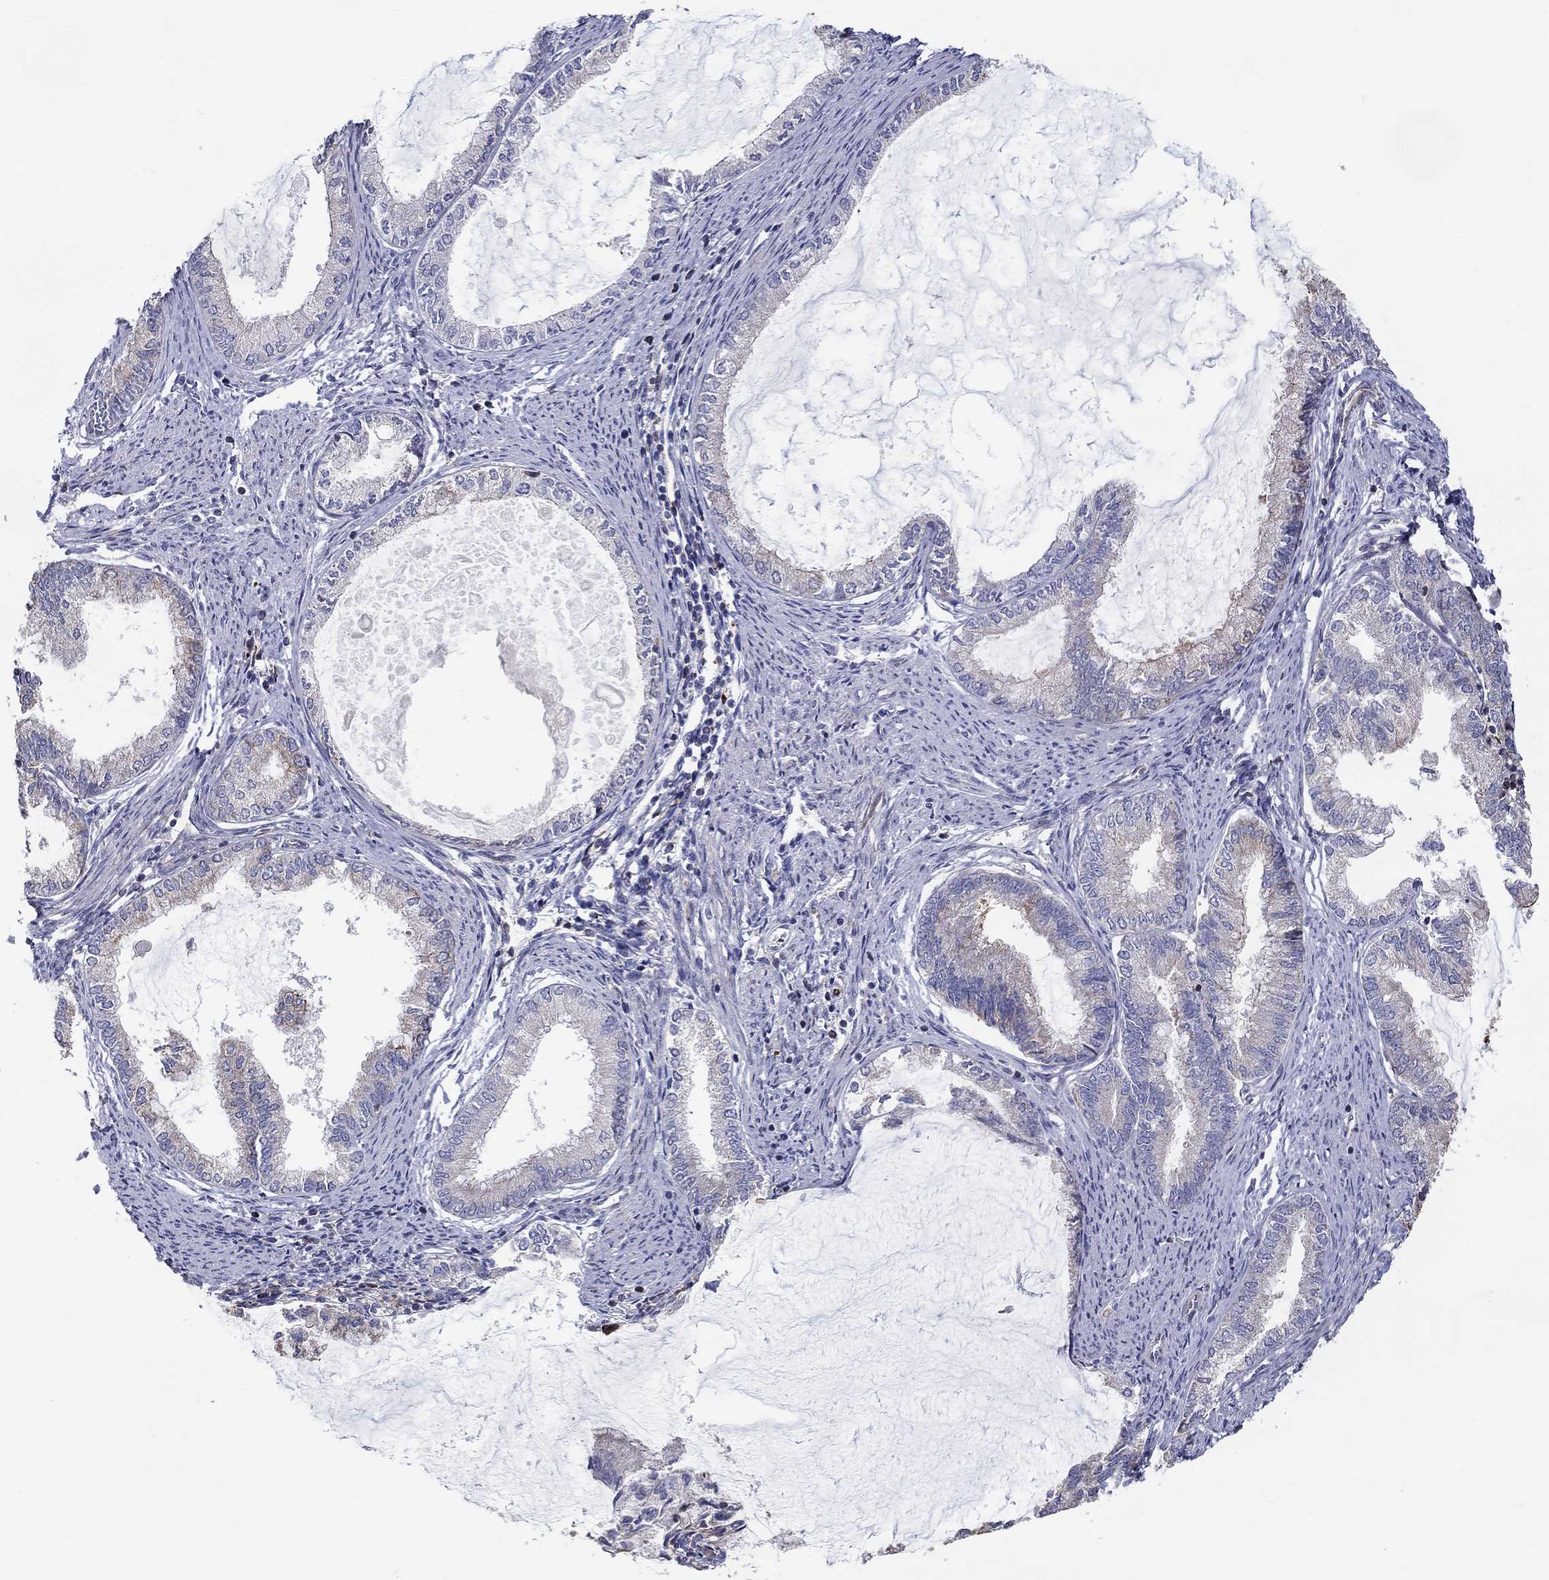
{"staining": {"intensity": "negative", "quantity": "none", "location": "none"}, "tissue": "endometrial cancer", "cell_type": "Tumor cells", "image_type": "cancer", "snomed": [{"axis": "morphology", "description": "Adenocarcinoma, NOS"}, {"axis": "topography", "description": "Endometrium"}], "caption": "Tumor cells show no significant protein staining in adenocarcinoma (endometrial). (Stains: DAB immunohistochemistry with hematoxylin counter stain, Microscopy: brightfield microscopy at high magnification).", "gene": "NPHP1", "patient": {"sex": "female", "age": 86}}